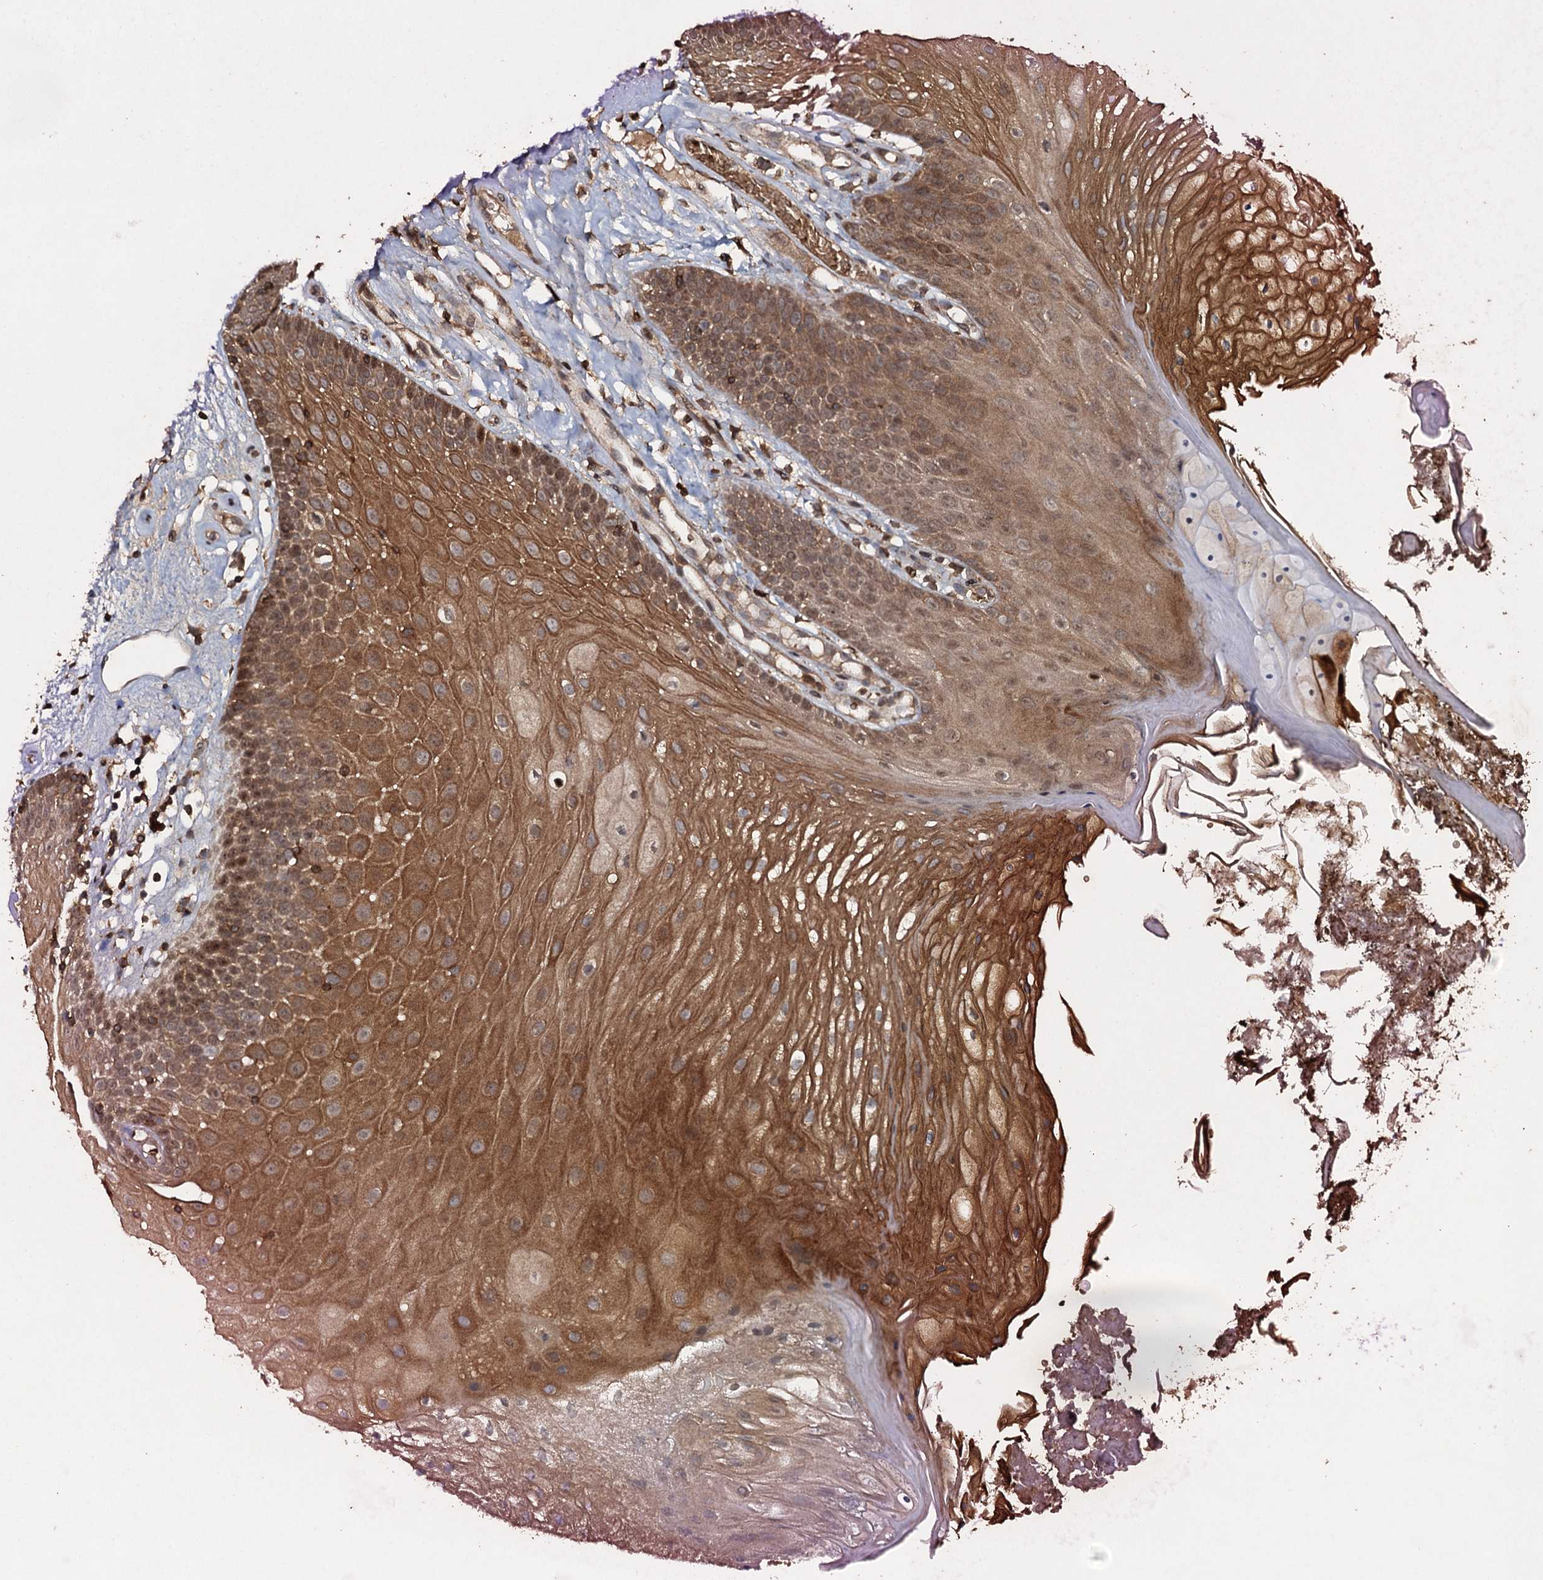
{"staining": {"intensity": "strong", "quantity": ">75%", "location": "cytoplasmic/membranous,nuclear"}, "tissue": "oral mucosa", "cell_type": "Squamous epithelial cells", "image_type": "normal", "snomed": [{"axis": "morphology", "description": "Normal tissue, NOS"}, {"axis": "topography", "description": "Oral tissue"}], "caption": "High-magnification brightfield microscopy of normal oral mucosa stained with DAB (3,3'-diaminobenzidine) (brown) and counterstained with hematoxylin (blue). squamous epithelial cells exhibit strong cytoplasmic/membranous,nuclear staining is present in about>75% of cells. The staining was performed using DAB (3,3'-diaminobenzidine), with brown indicating positive protein expression. Nuclei are stained blue with hematoxylin.", "gene": "ADGRG3", "patient": {"sex": "female", "age": 80}}